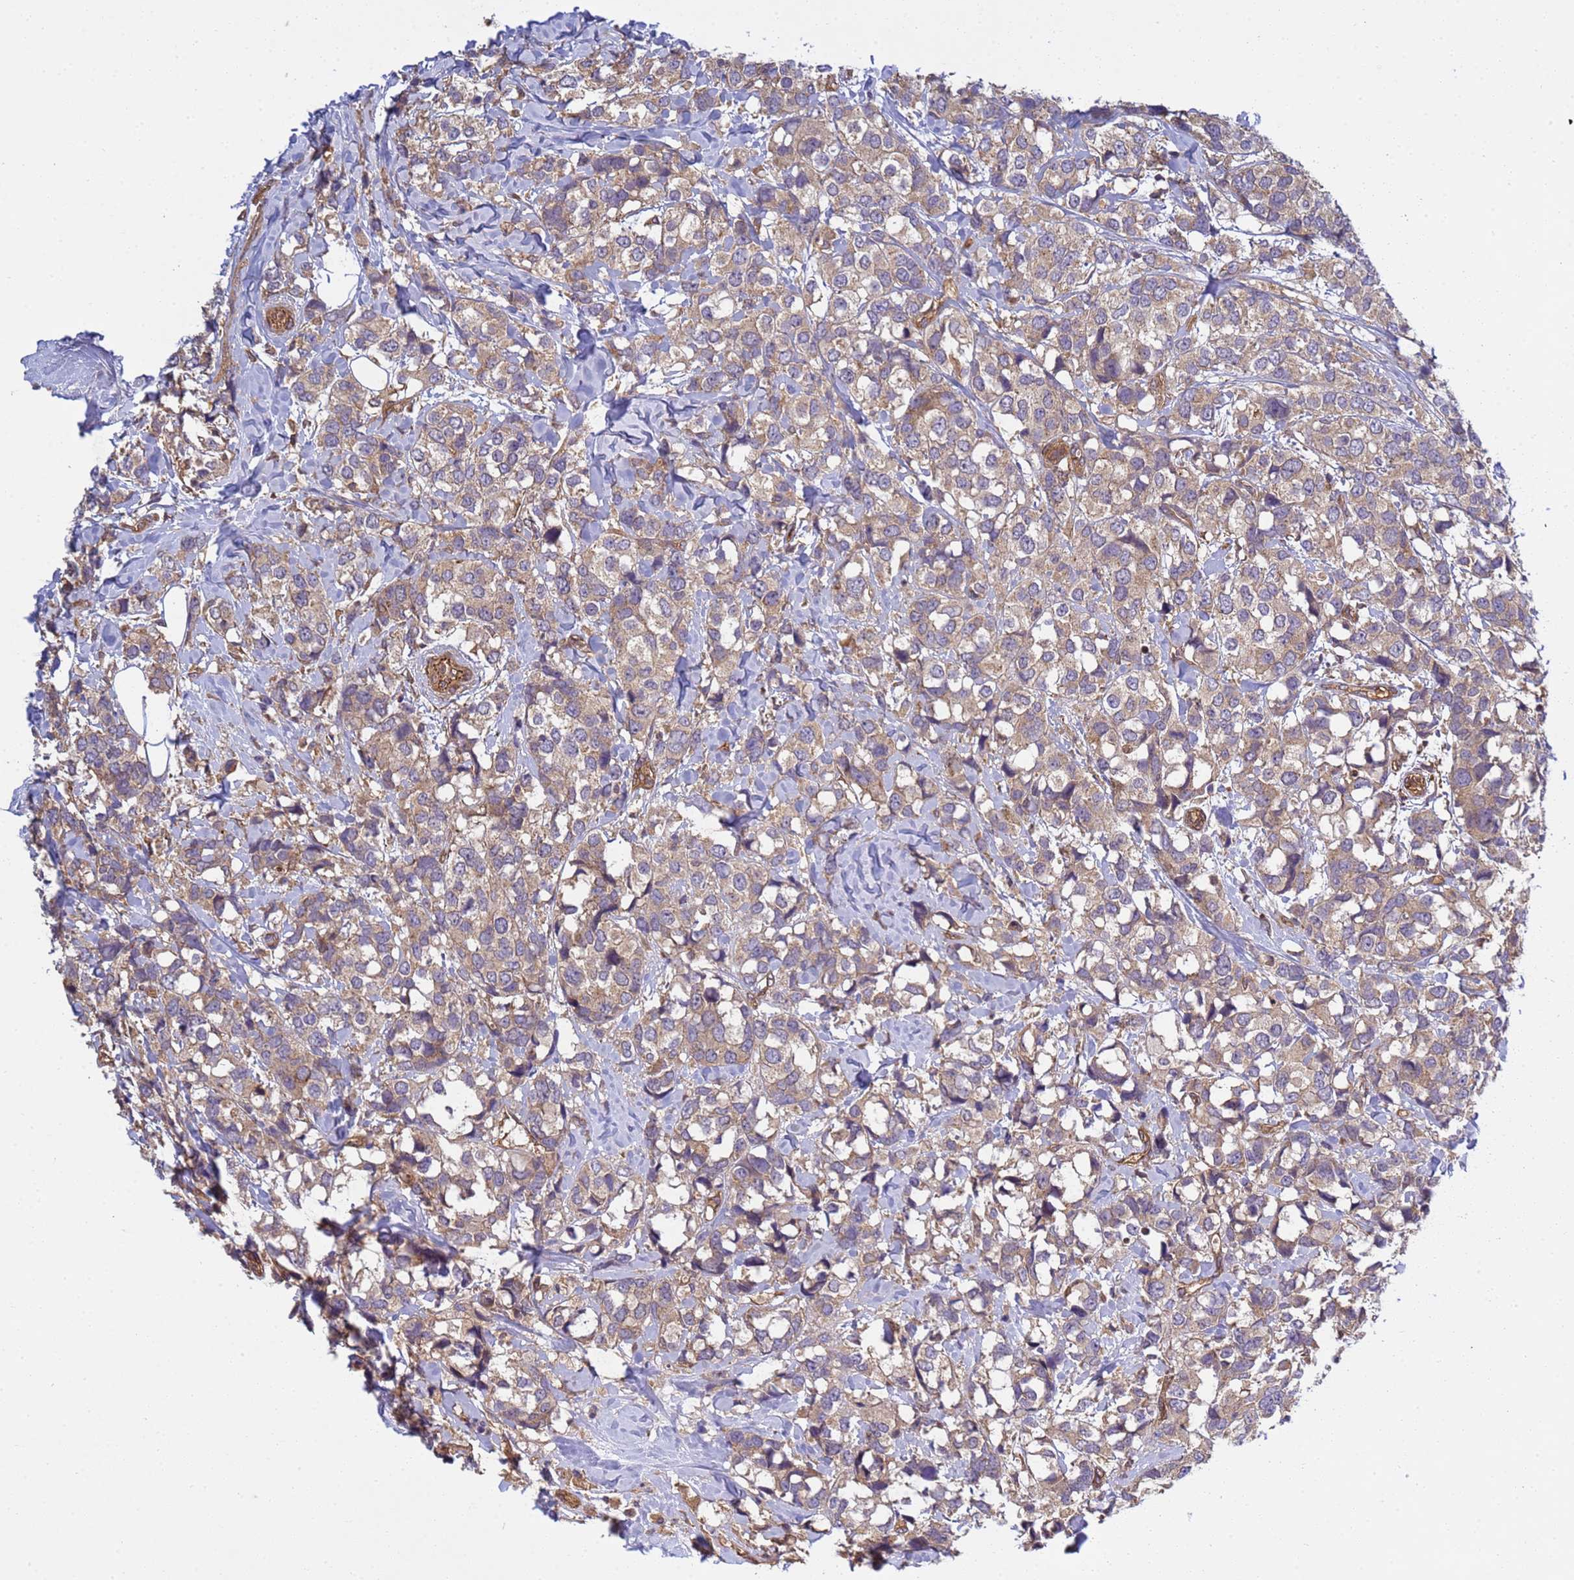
{"staining": {"intensity": "moderate", "quantity": ">75%", "location": "cytoplasmic/membranous"}, "tissue": "breast cancer", "cell_type": "Tumor cells", "image_type": "cancer", "snomed": [{"axis": "morphology", "description": "Lobular carcinoma"}, {"axis": "topography", "description": "Breast"}], "caption": "A histopathology image of breast cancer stained for a protein reveals moderate cytoplasmic/membranous brown staining in tumor cells.", "gene": "C8orf34", "patient": {"sex": "female", "age": 59}}